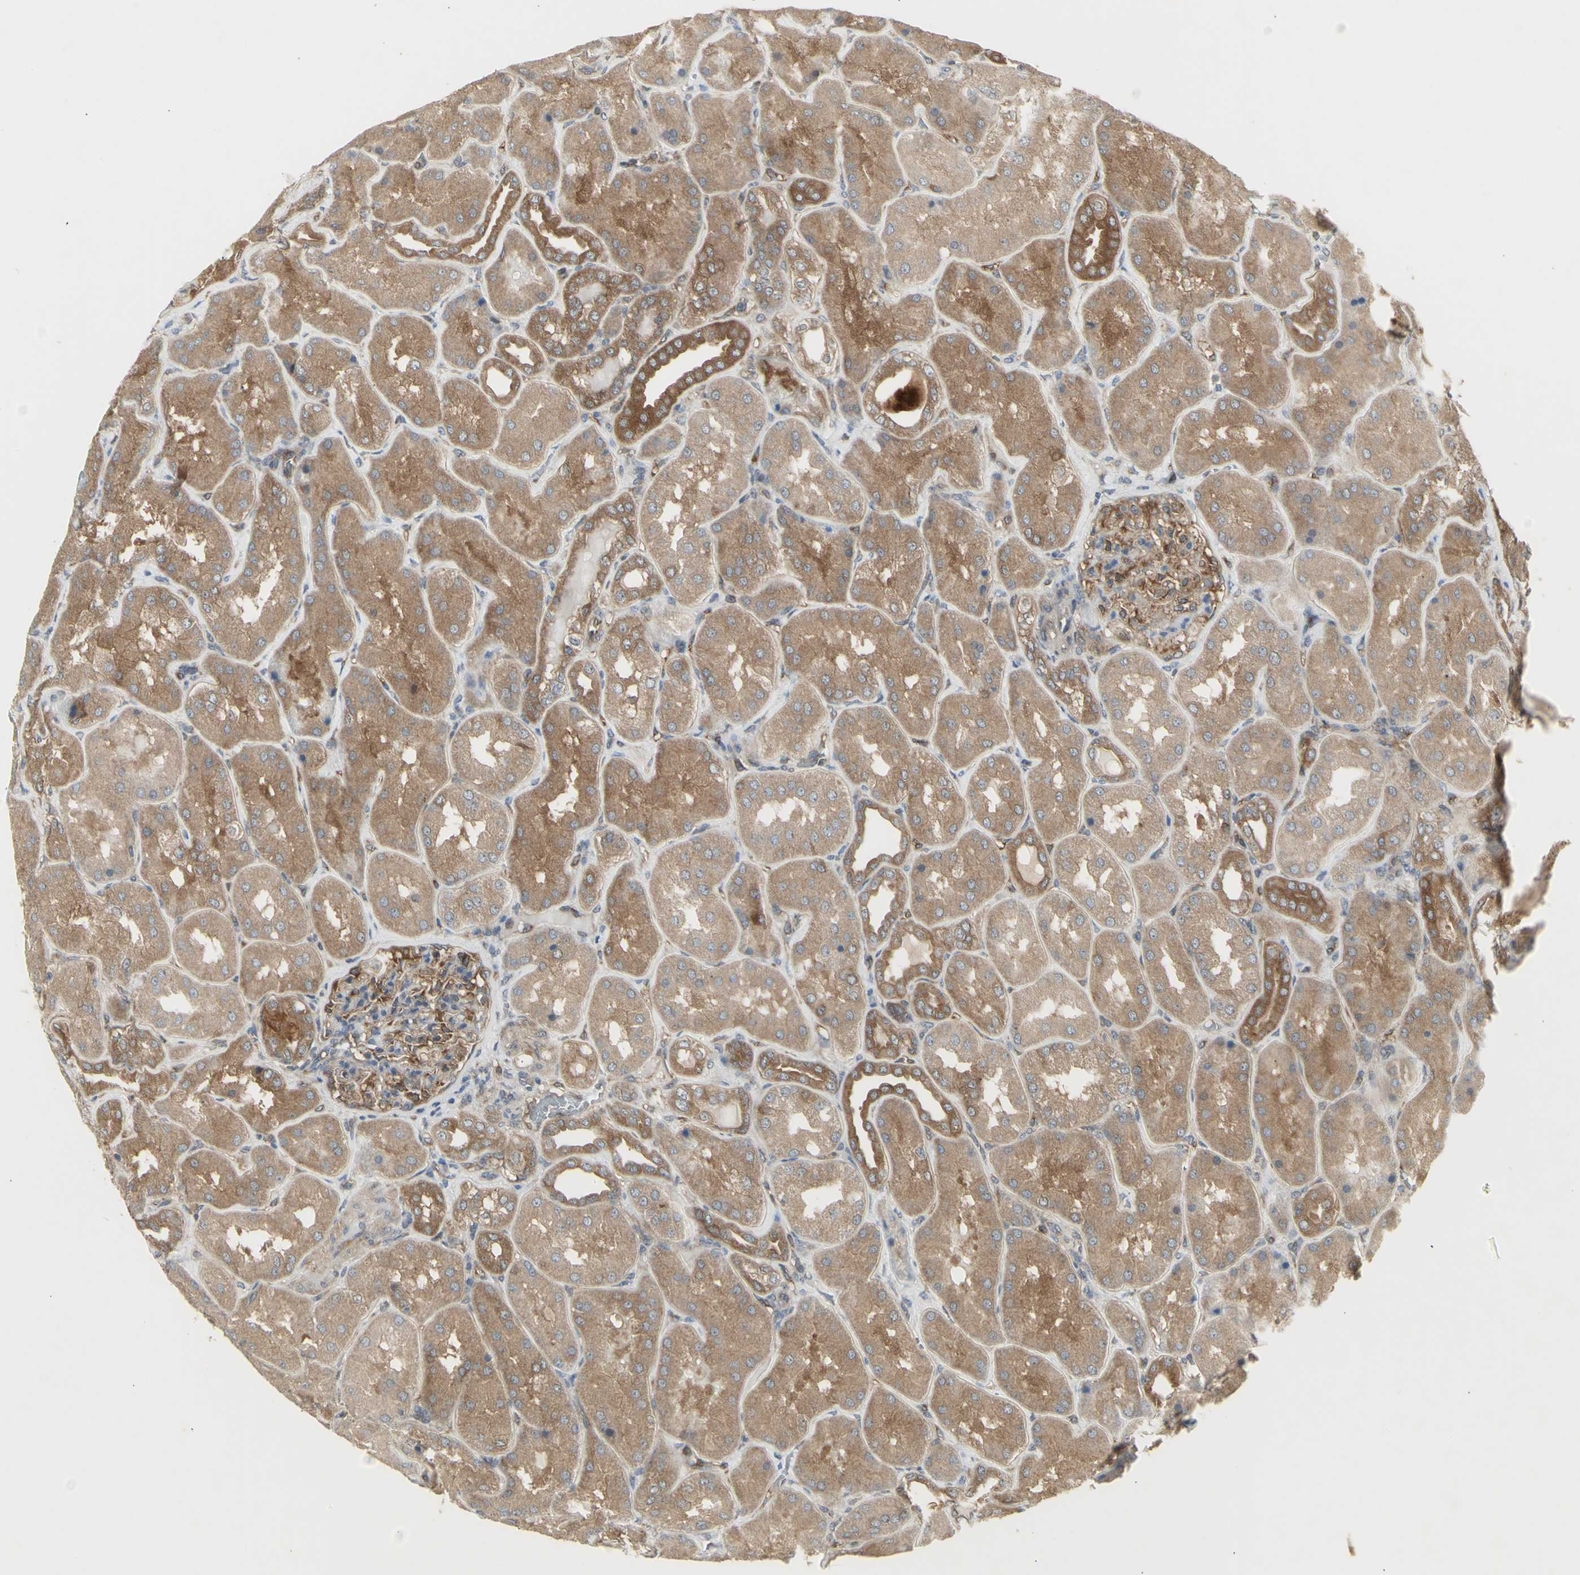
{"staining": {"intensity": "moderate", "quantity": "25%-75%", "location": "cytoplasmic/membranous"}, "tissue": "kidney", "cell_type": "Cells in glomeruli", "image_type": "normal", "snomed": [{"axis": "morphology", "description": "Normal tissue, NOS"}, {"axis": "topography", "description": "Kidney"}], "caption": "Cells in glomeruli reveal medium levels of moderate cytoplasmic/membranous positivity in about 25%-75% of cells in normal kidney.", "gene": "CHURC1", "patient": {"sex": "female", "age": 56}}